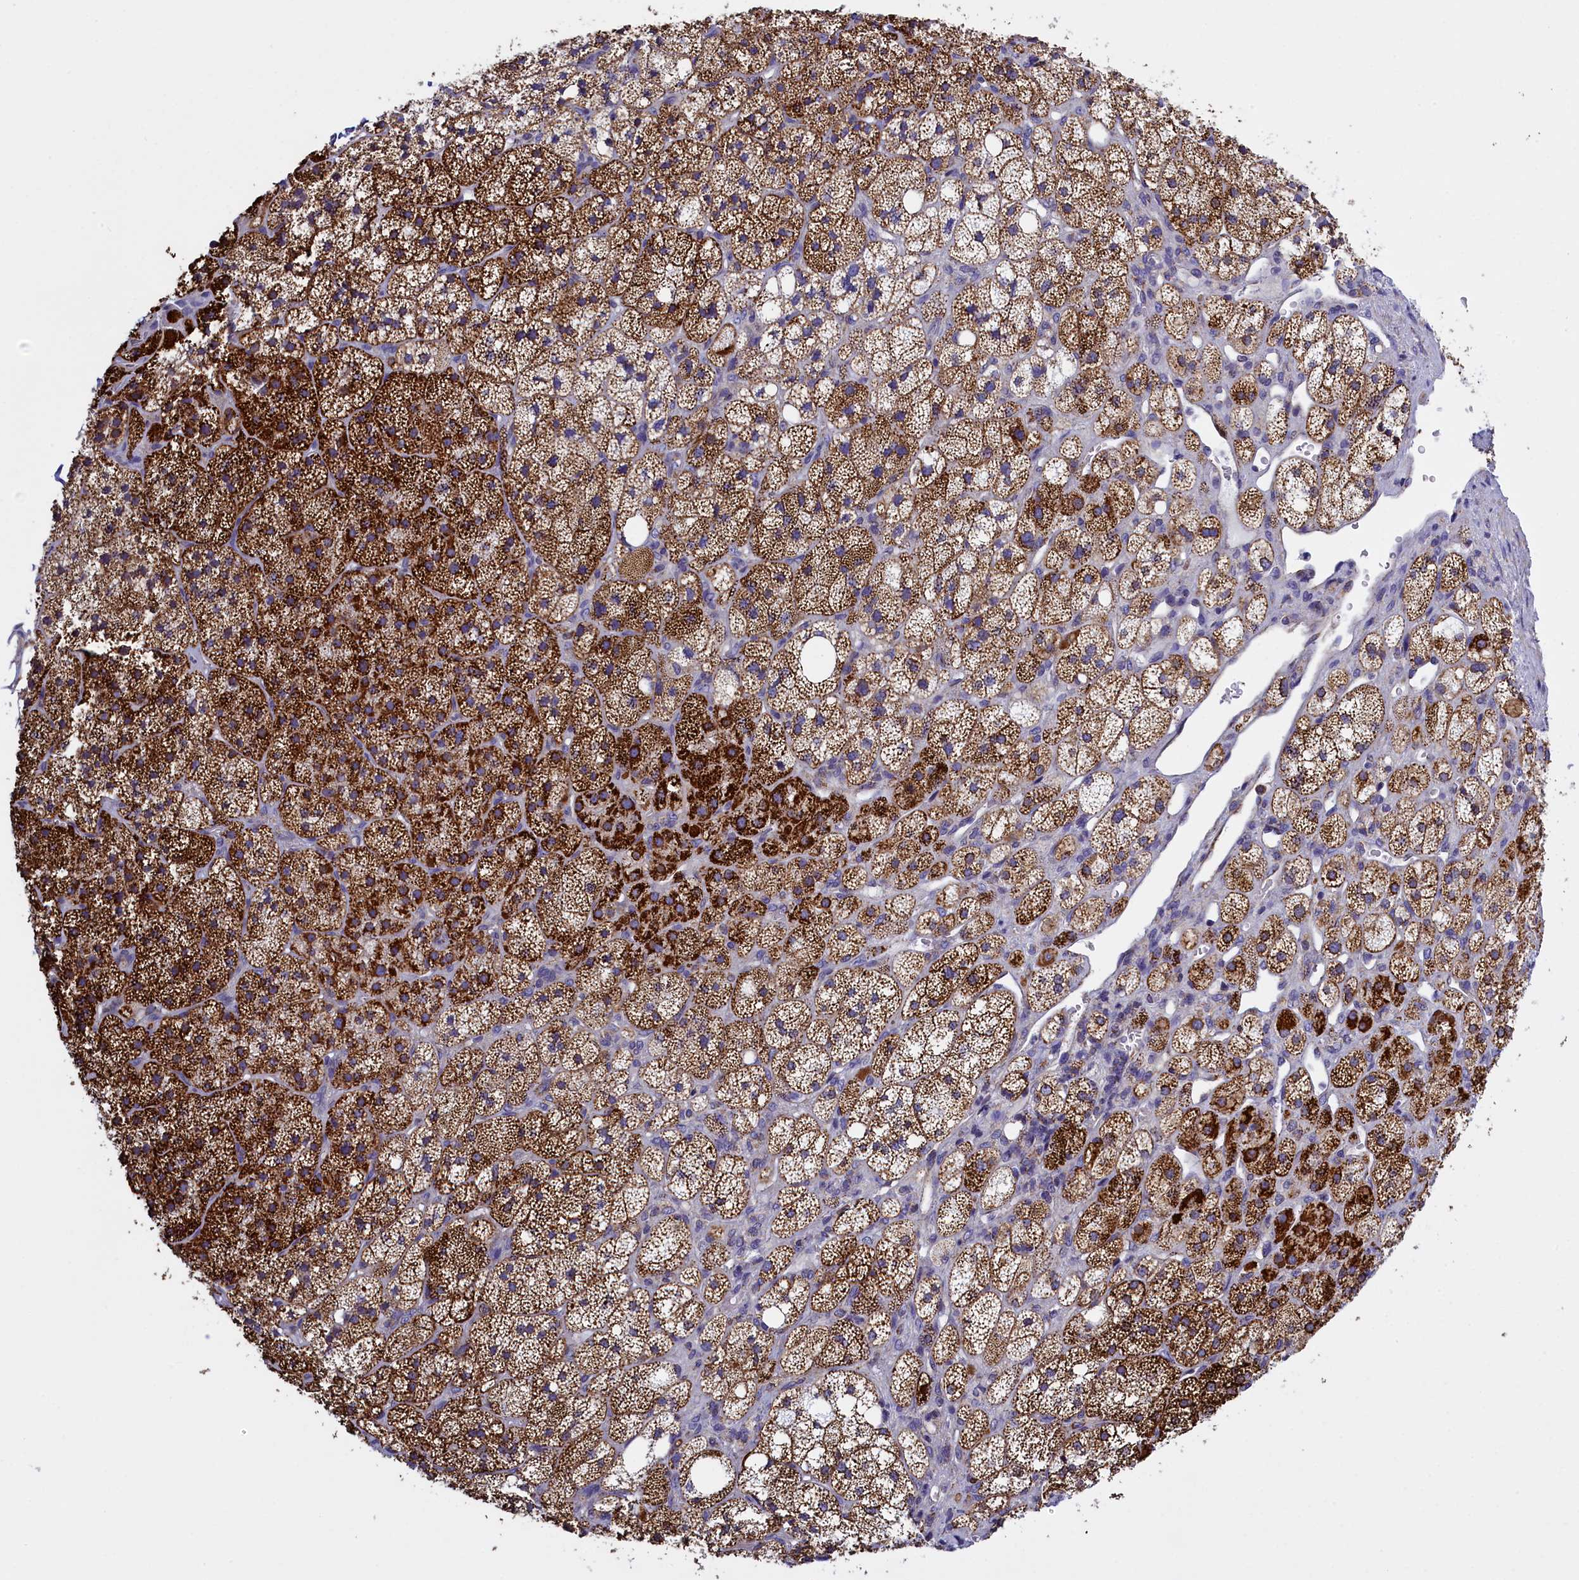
{"staining": {"intensity": "strong", "quantity": ">75%", "location": "cytoplasmic/membranous"}, "tissue": "adrenal gland", "cell_type": "Glandular cells", "image_type": "normal", "snomed": [{"axis": "morphology", "description": "Normal tissue, NOS"}, {"axis": "topography", "description": "Adrenal gland"}], "caption": "Immunohistochemical staining of unremarkable human adrenal gland reveals high levels of strong cytoplasmic/membranous staining in approximately >75% of glandular cells. (DAB (3,3'-diaminobenzidine) IHC with brightfield microscopy, high magnification).", "gene": "IFT122", "patient": {"sex": "male", "age": 61}}